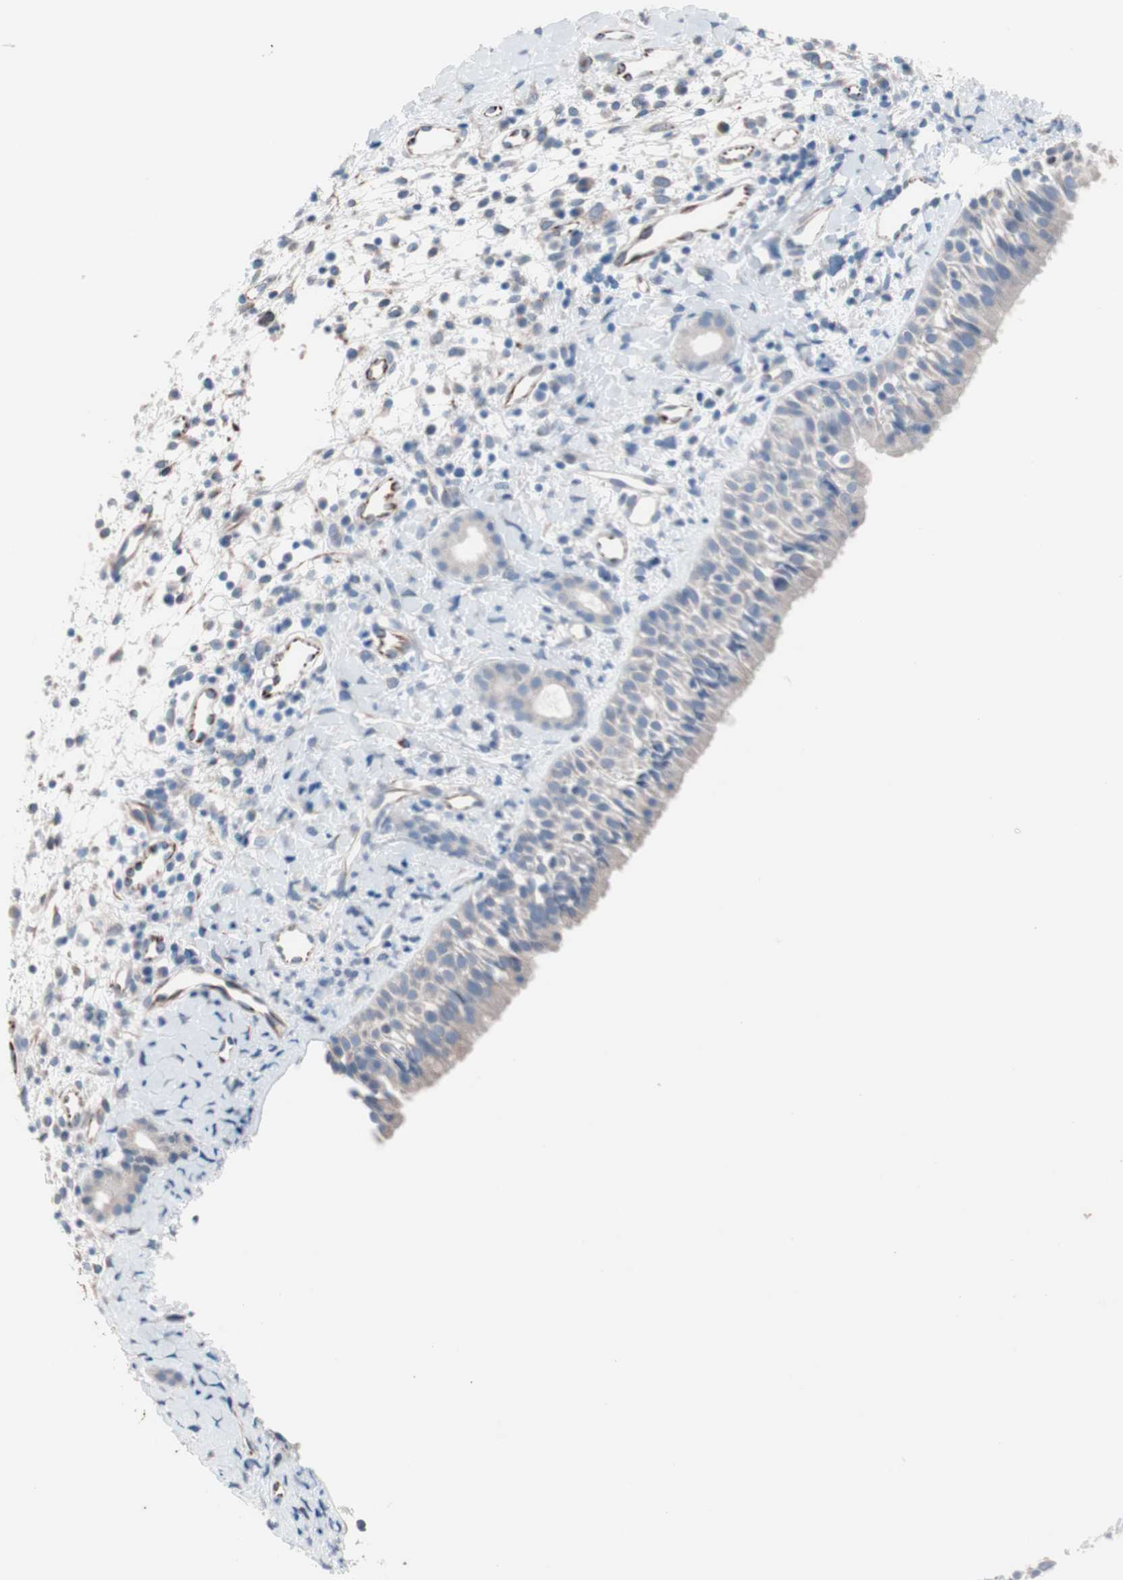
{"staining": {"intensity": "weak", "quantity": "<25%", "location": "cytoplasmic/membranous"}, "tissue": "nasopharynx", "cell_type": "Respiratory epithelial cells", "image_type": "normal", "snomed": [{"axis": "morphology", "description": "Normal tissue, NOS"}, {"axis": "topography", "description": "Nasopharynx"}], "caption": "Immunohistochemistry image of benign nasopharynx: nasopharynx stained with DAB (3,3'-diaminobenzidine) demonstrates no significant protein expression in respiratory epithelial cells.", "gene": "ULBP1", "patient": {"sex": "male", "age": 22}}